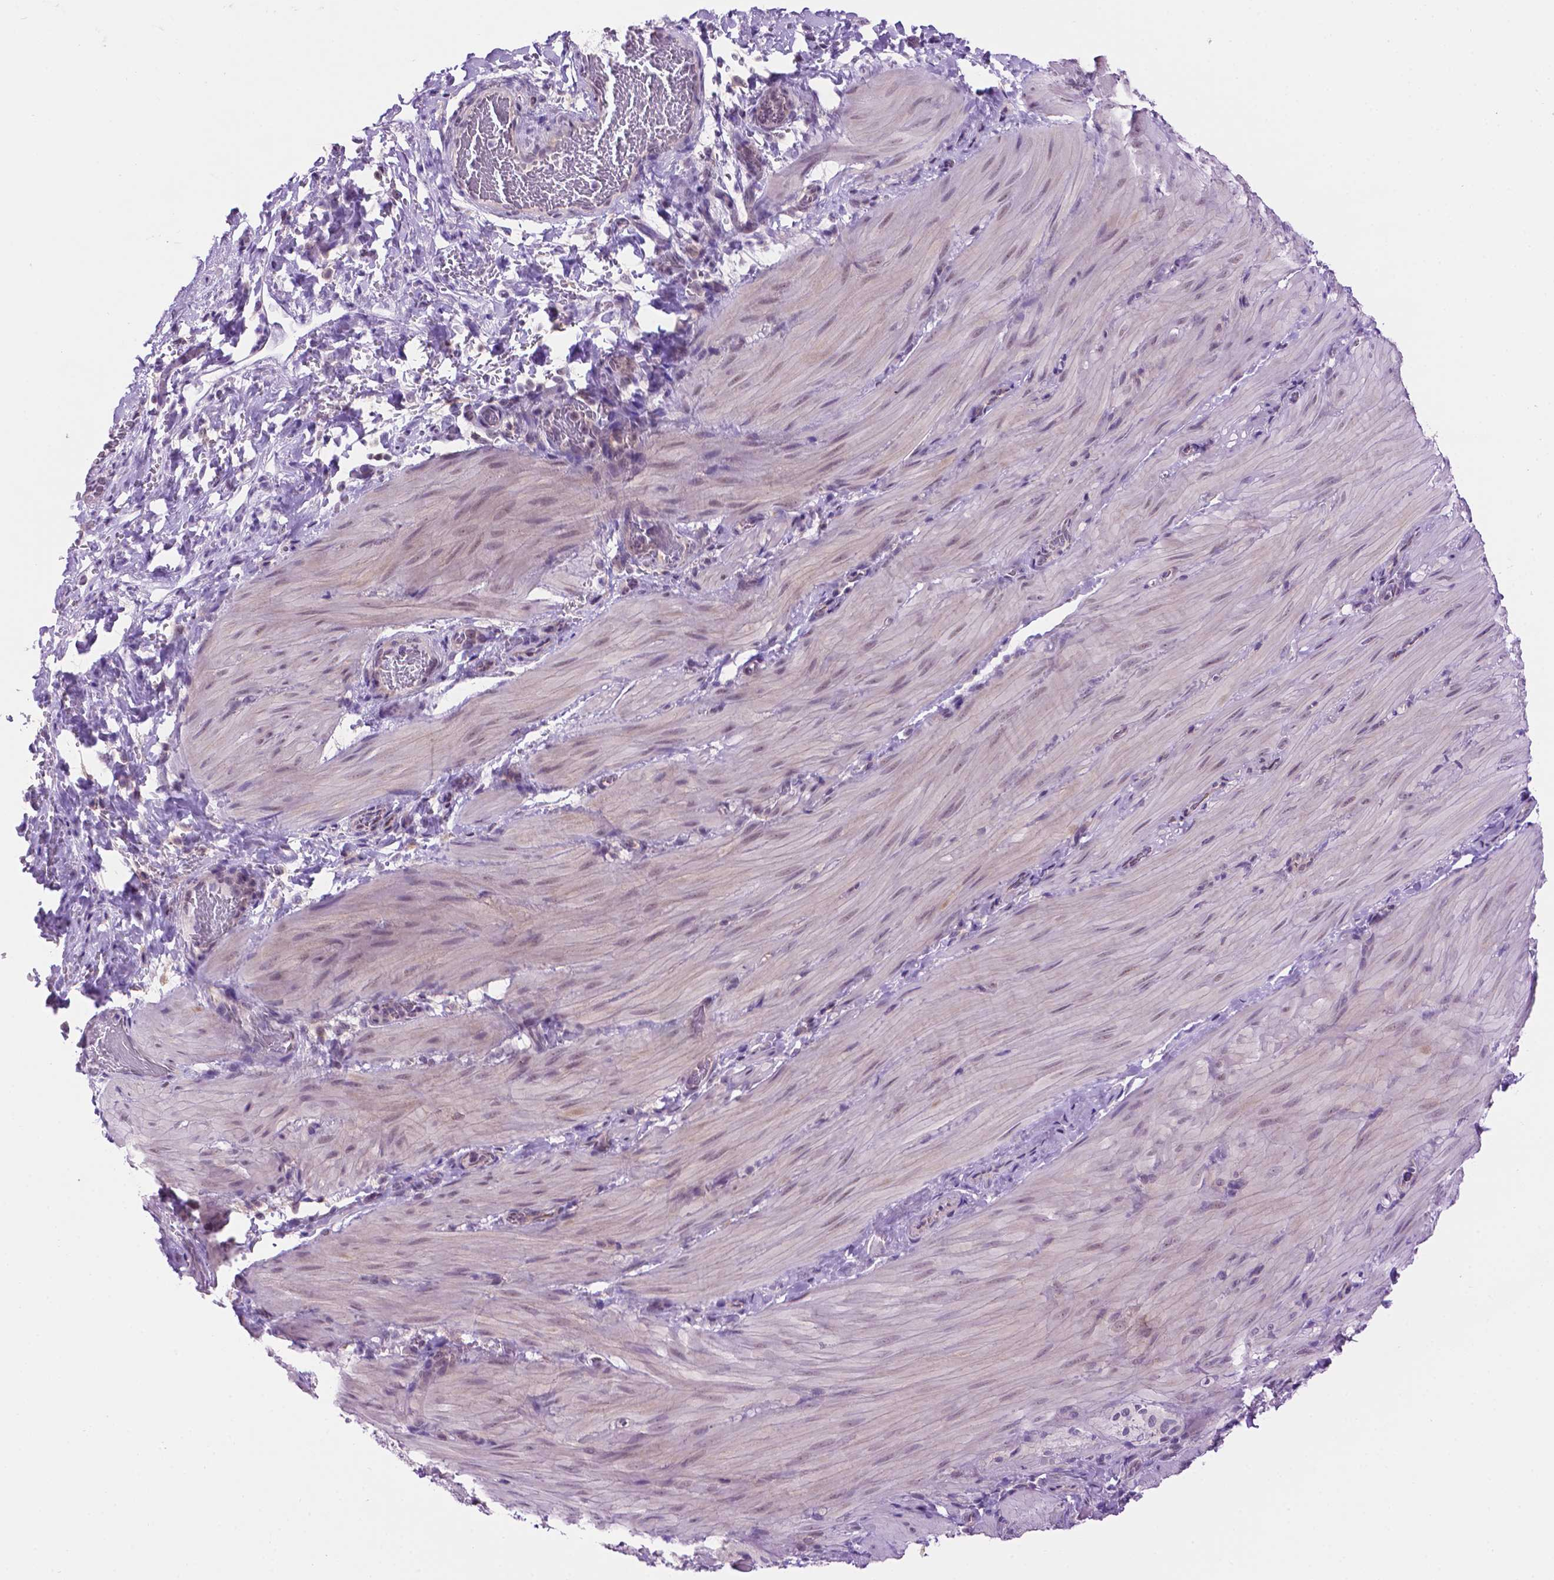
{"staining": {"intensity": "negative", "quantity": "none", "location": "none"}, "tissue": "smooth muscle", "cell_type": "Smooth muscle cells", "image_type": "normal", "snomed": [{"axis": "morphology", "description": "Normal tissue, NOS"}, {"axis": "topography", "description": "Smooth muscle"}, {"axis": "topography", "description": "Colon"}], "caption": "Human smooth muscle stained for a protein using immunohistochemistry (IHC) displays no positivity in smooth muscle cells.", "gene": "TACSTD2", "patient": {"sex": "male", "age": 73}}